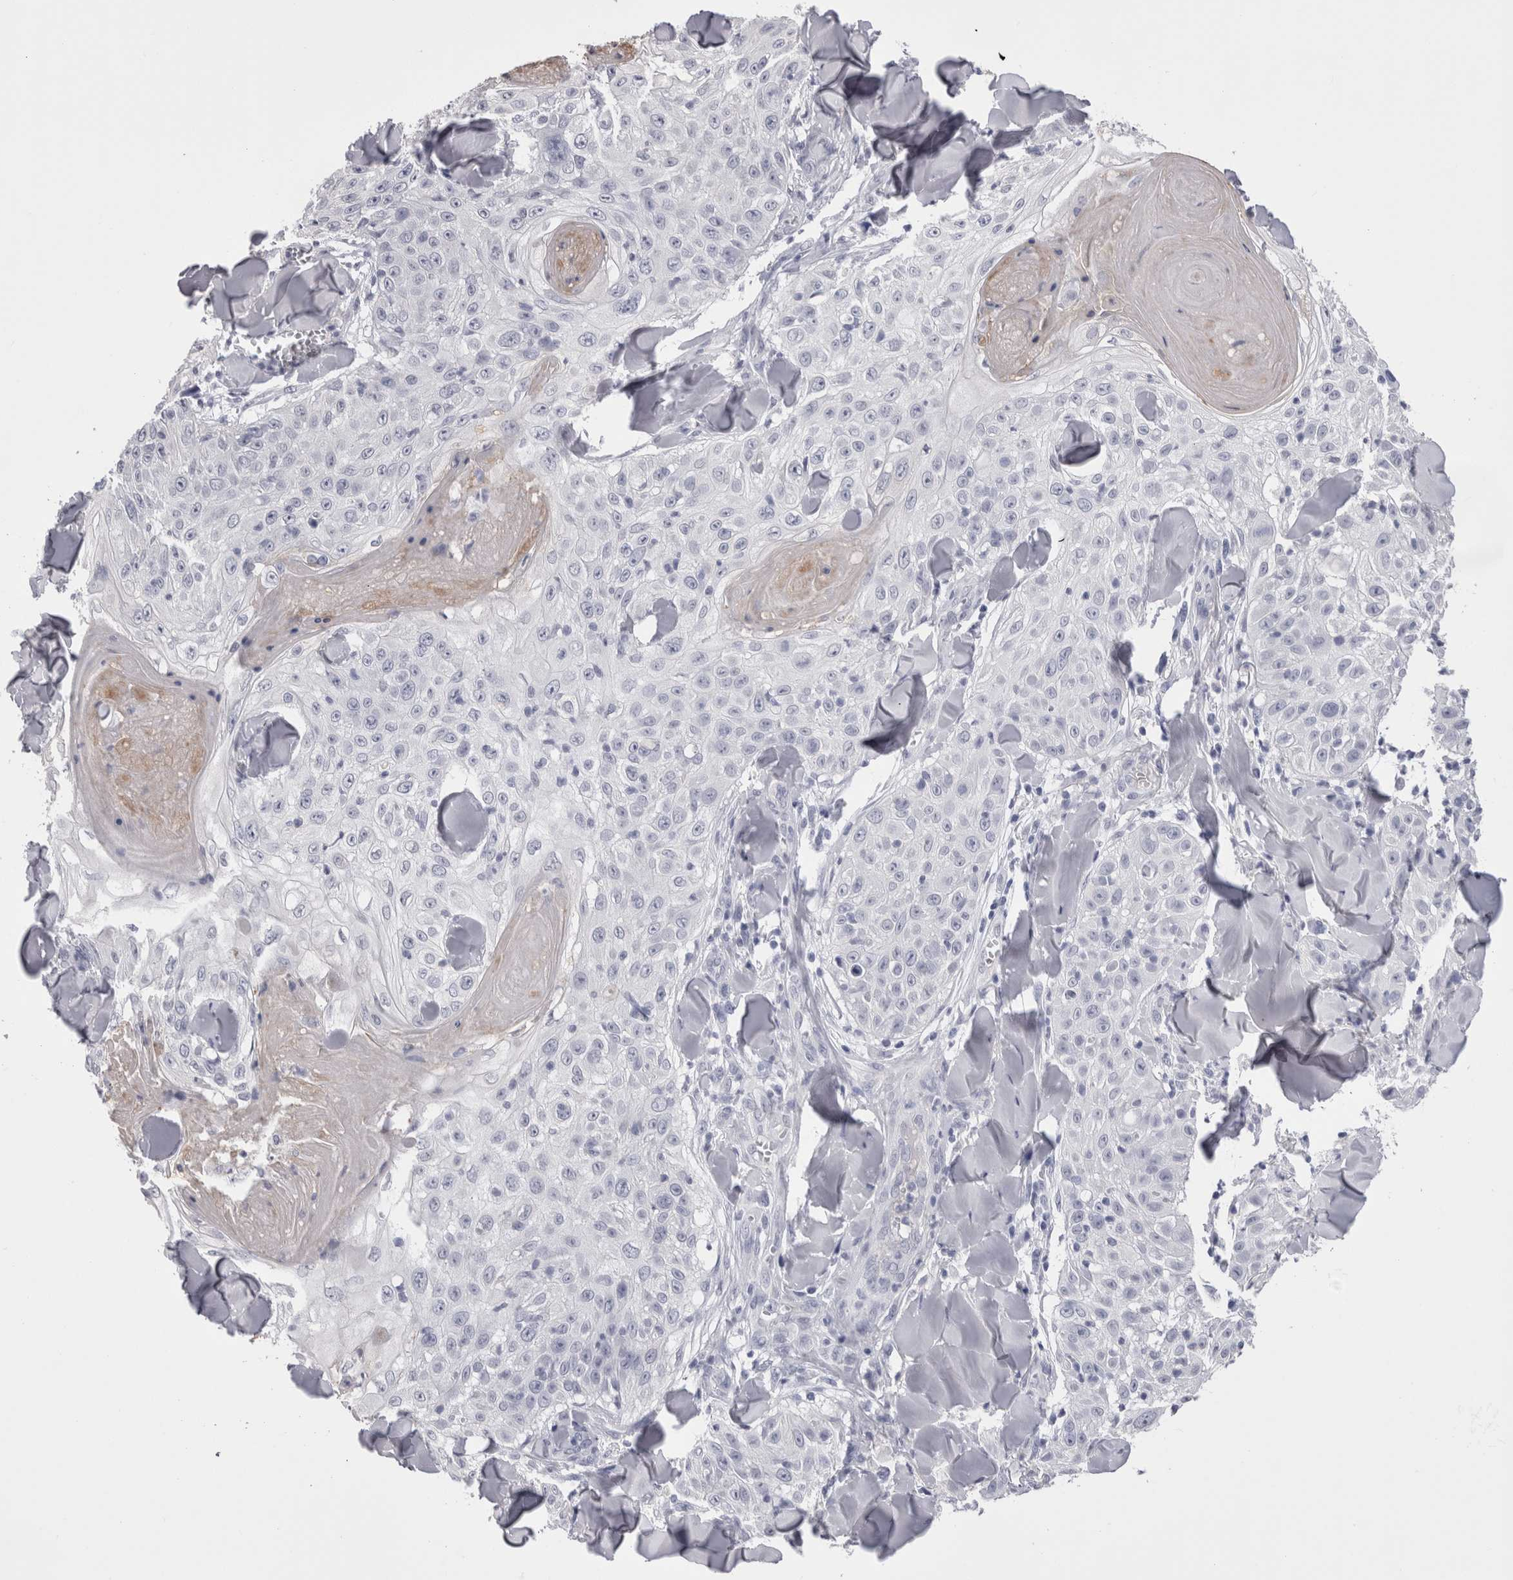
{"staining": {"intensity": "negative", "quantity": "none", "location": "none"}, "tissue": "skin cancer", "cell_type": "Tumor cells", "image_type": "cancer", "snomed": [{"axis": "morphology", "description": "Squamous cell carcinoma, NOS"}, {"axis": "topography", "description": "Skin"}], "caption": "Skin squamous cell carcinoma was stained to show a protein in brown. There is no significant expression in tumor cells. (DAB (3,3'-diaminobenzidine) immunohistochemistry (IHC) visualized using brightfield microscopy, high magnification).", "gene": "CDHR5", "patient": {"sex": "male", "age": 86}}